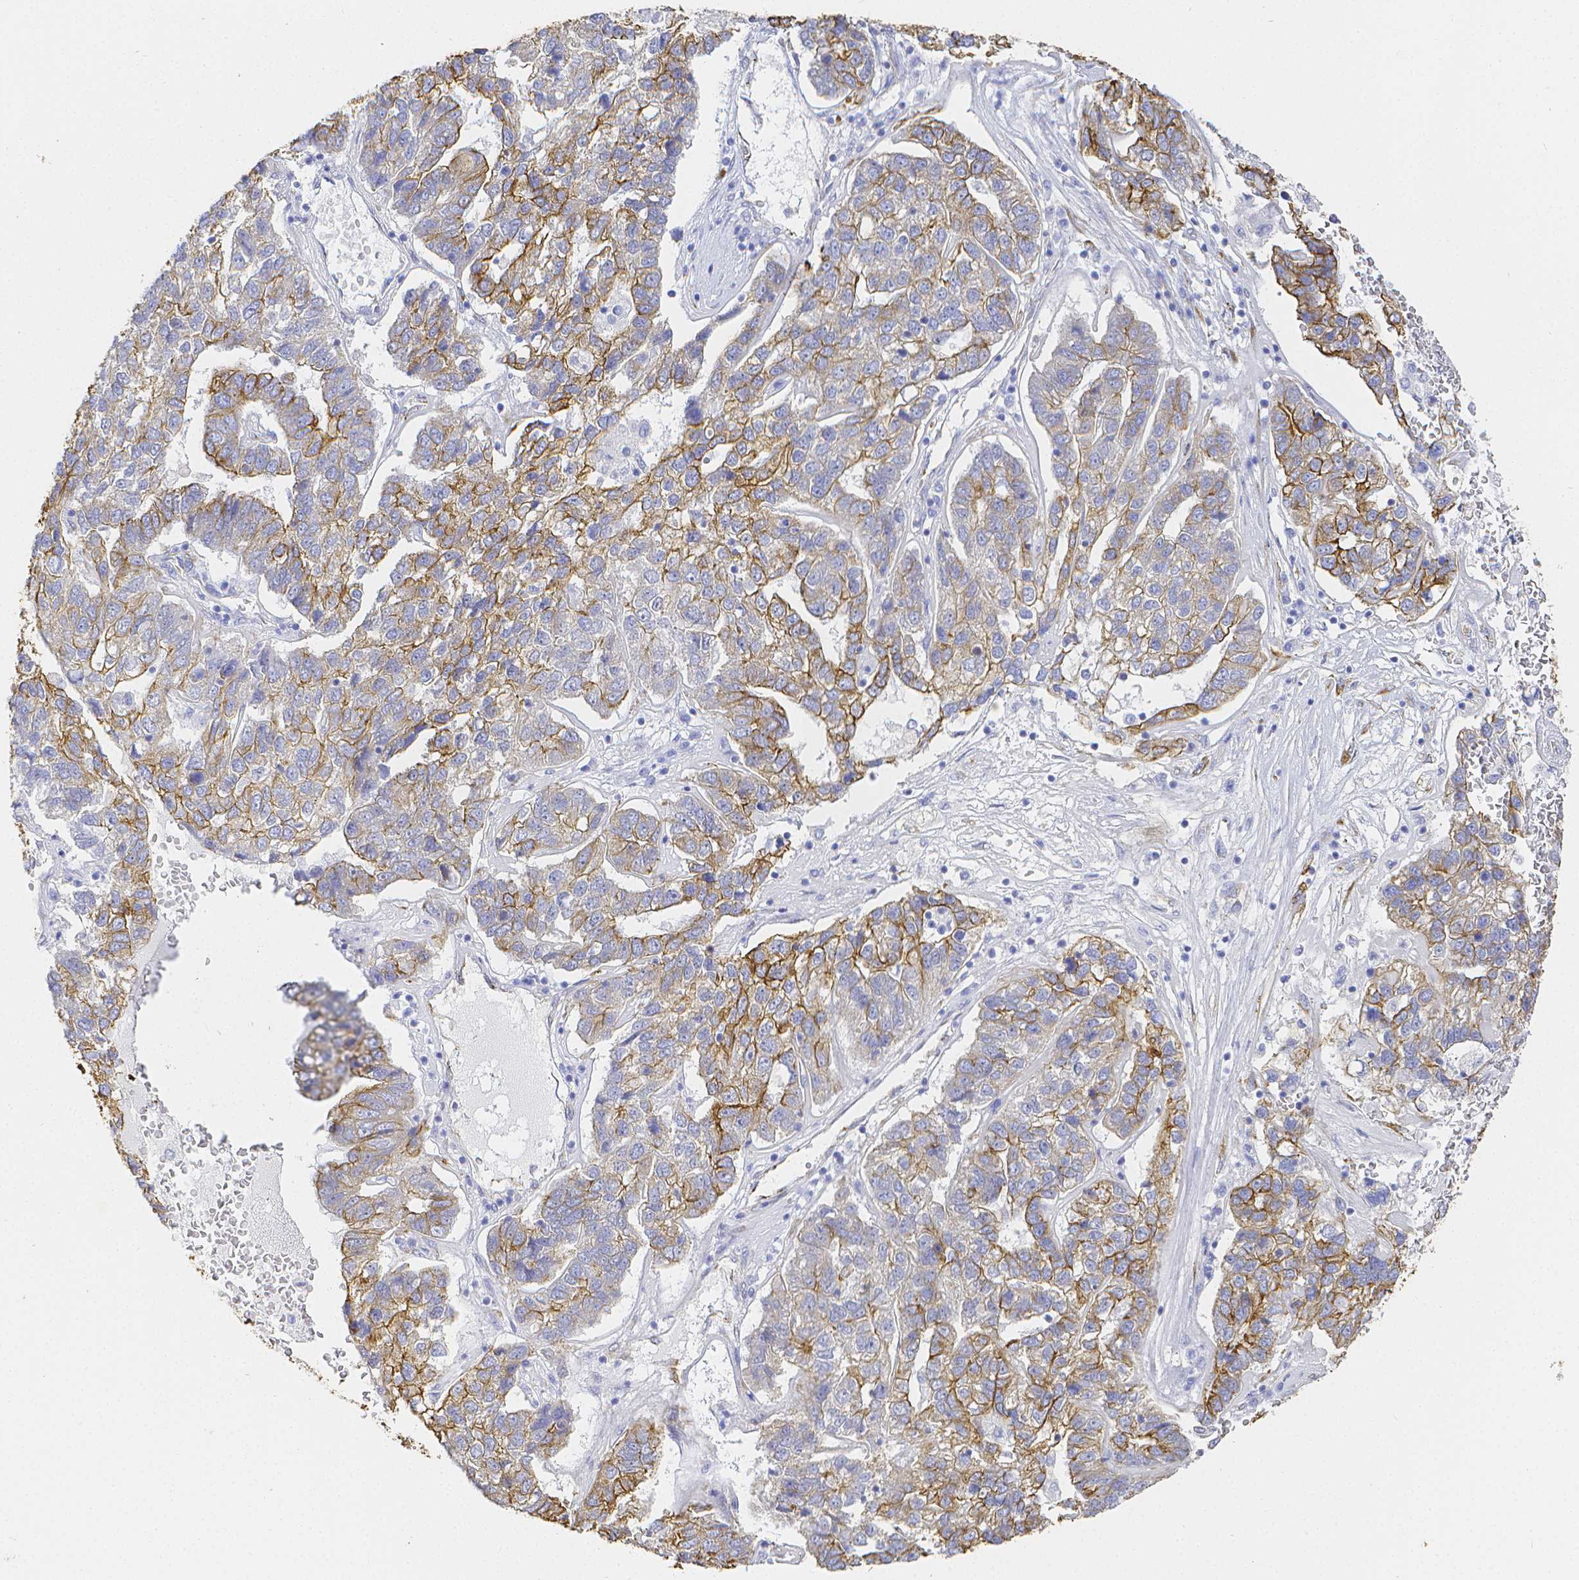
{"staining": {"intensity": "strong", "quantity": "<25%", "location": "cytoplasmic/membranous"}, "tissue": "pancreatic cancer", "cell_type": "Tumor cells", "image_type": "cancer", "snomed": [{"axis": "morphology", "description": "Adenocarcinoma, NOS"}, {"axis": "topography", "description": "Pancreas"}], "caption": "This is a histology image of immunohistochemistry (IHC) staining of pancreatic cancer, which shows strong expression in the cytoplasmic/membranous of tumor cells.", "gene": "SMURF1", "patient": {"sex": "female", "age": 61}}